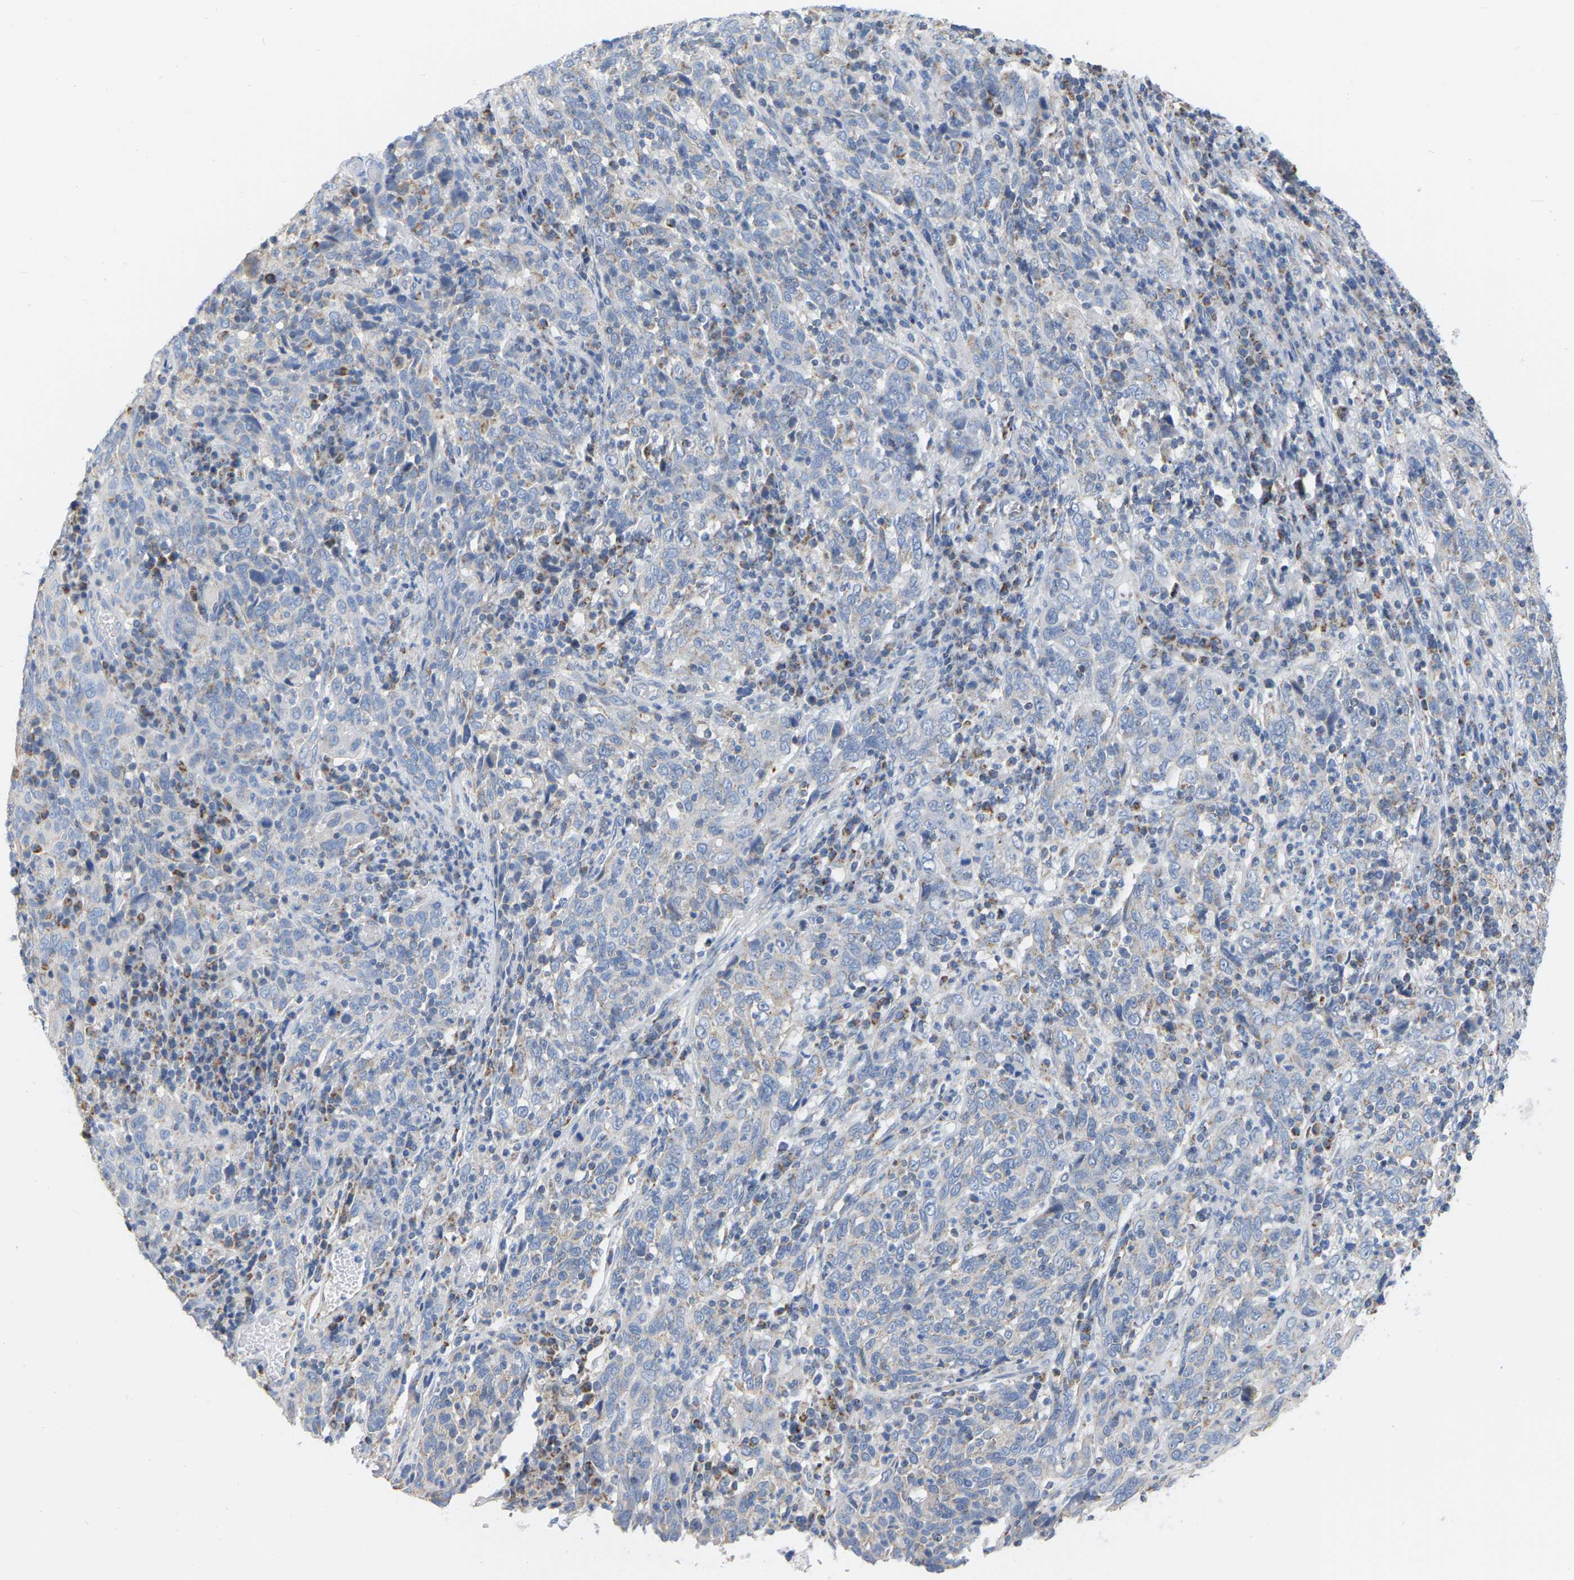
{"staining": {"intensity": "negative", "quantity": "none", "location": "none"}, "tissue": "cervical cancer", "cell_type": "Tumor cells", "image_type": "cancer", "snomed": [{"axis": "morphology", "description": "Squamous cell carcinoma, NOS"}, {"axis": "topography", "description": "Cervix"}], "caption": "Tumor cells are negative for brown protein staining in cervical cancer.", "gene": "CBLB", "patient": {"sex": "female", "age": 46}}